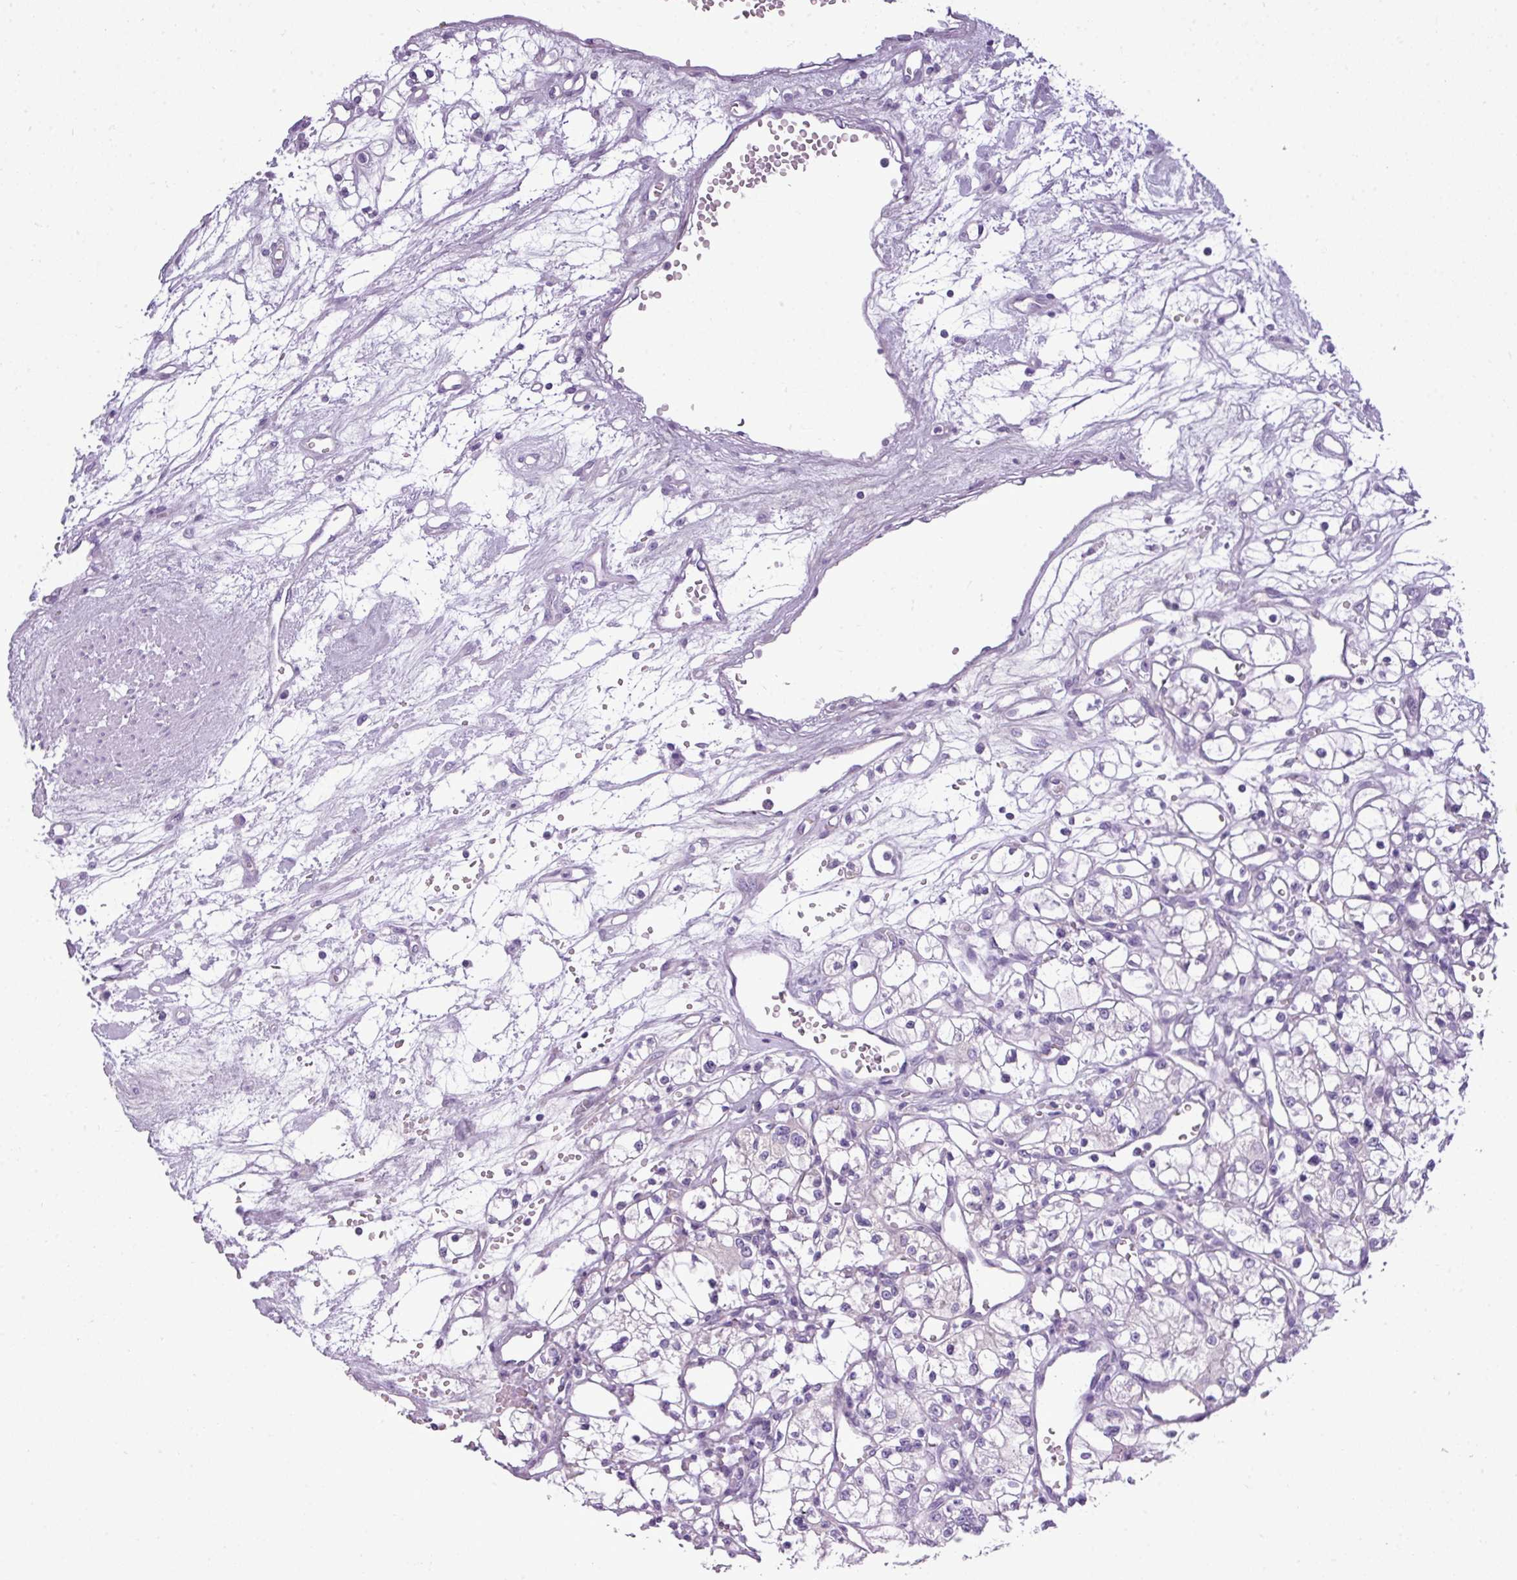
{"staining": {"intensity": "negative", "quantity": "none", "location": "none"}, "tissue": "renal cancer", "cell_type": "Tumor cells", "image_type": "cancer", "snomed": [{"axis": "morphology", "description": "Adenocarcinoma, NOS"}, {"axis": "topography", "description": "Kidney"}], "caption": "The photomicrograph exhibits no staining of tumor cells in renal cancer.", "gene": "DNAAF9", "patient": {"sex": "female", "age": 59}}